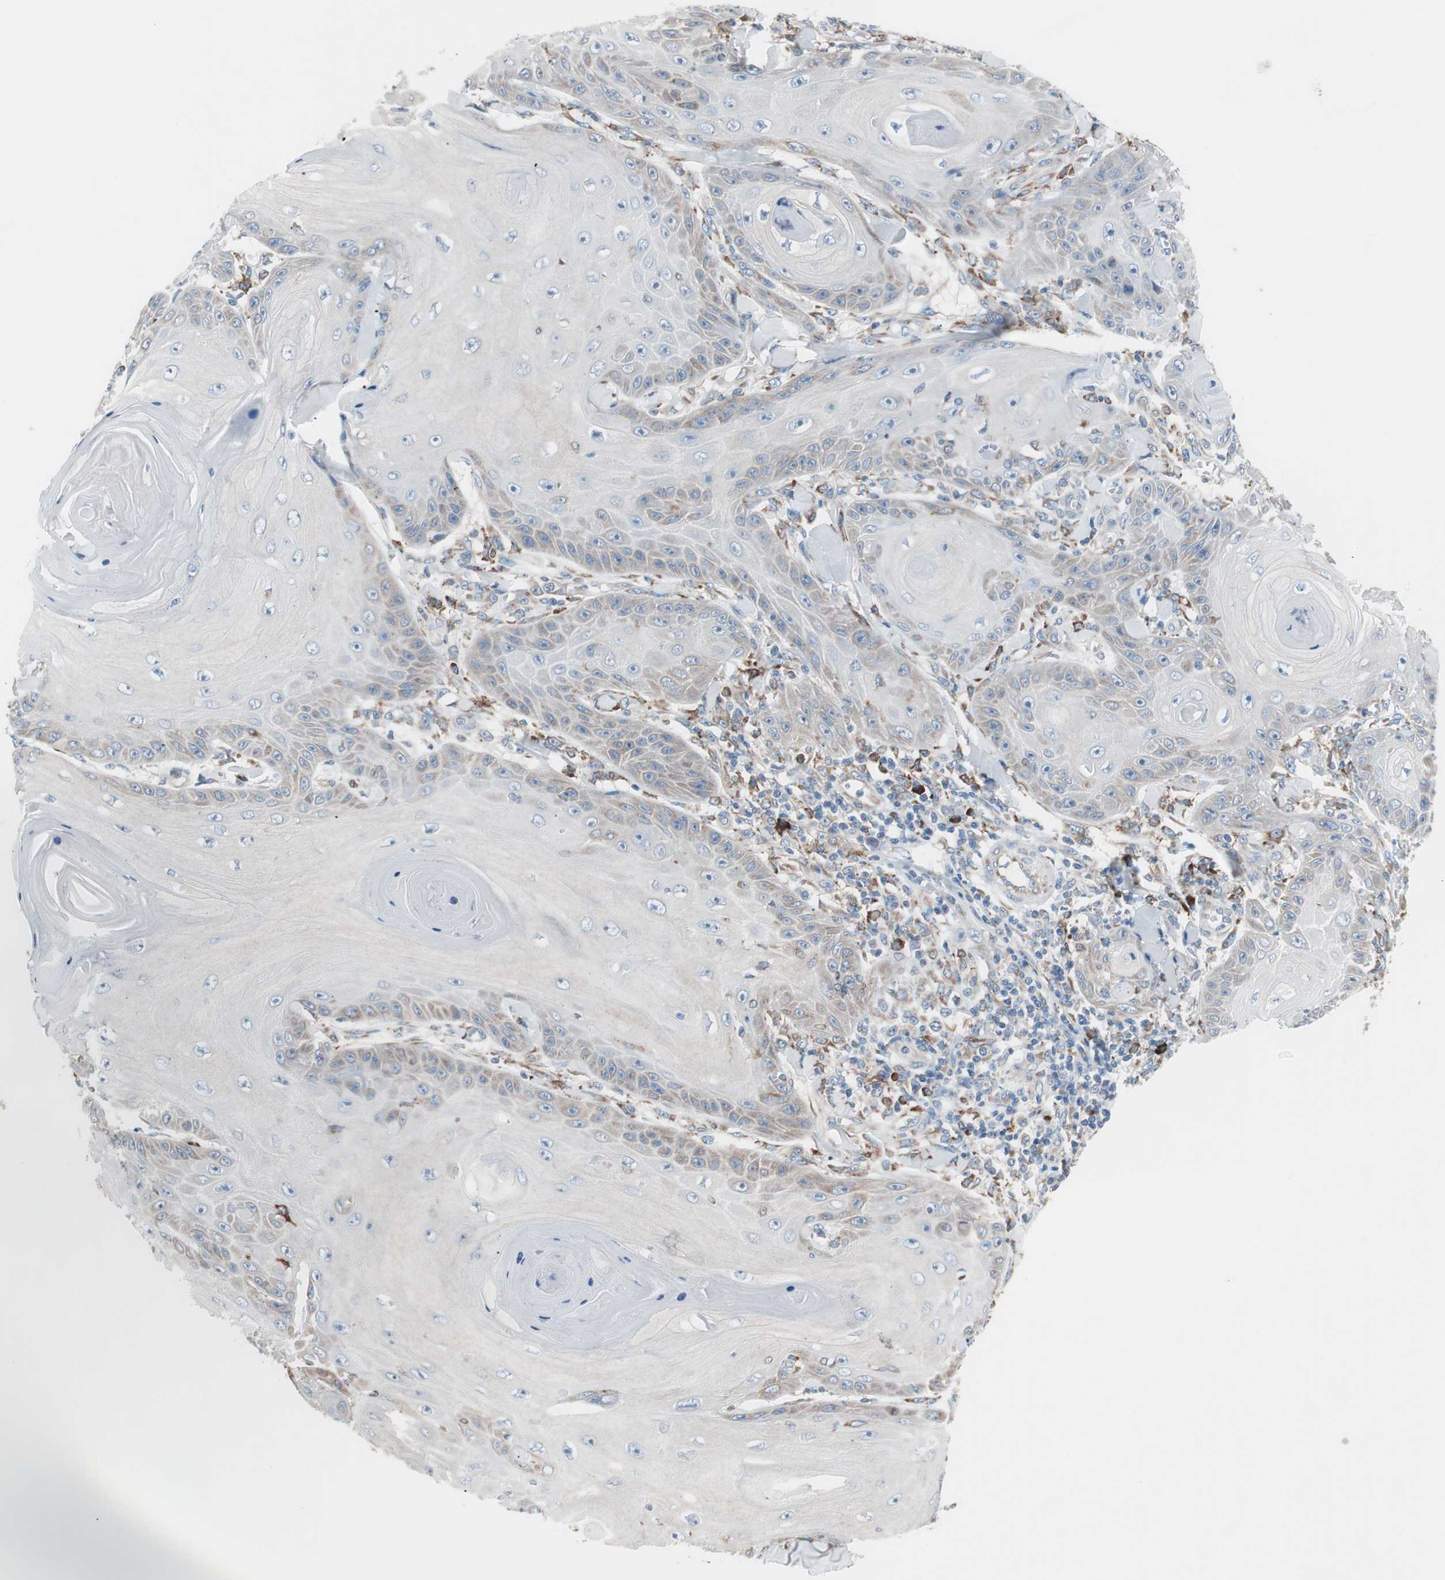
{"staining": {"intensity": "weak", "quantity": "<25%", "location": "cytoplasmic/membranous"}, "tissue": "skin cancer", "cell_type": "Tumor cells", "image_type": "cancer", "snomed": [{"axis": "morphology", "description": "Squamous cell carcinoma, NOS"}, {"axis": "topography", "description": "Skin"}], "caption": "The micrograph shows no significant expression in tumor cells of squamous cell carcinoma (skin).", "gene": "SLC27A4", "patient": {"sex": "female", "age": 78}}